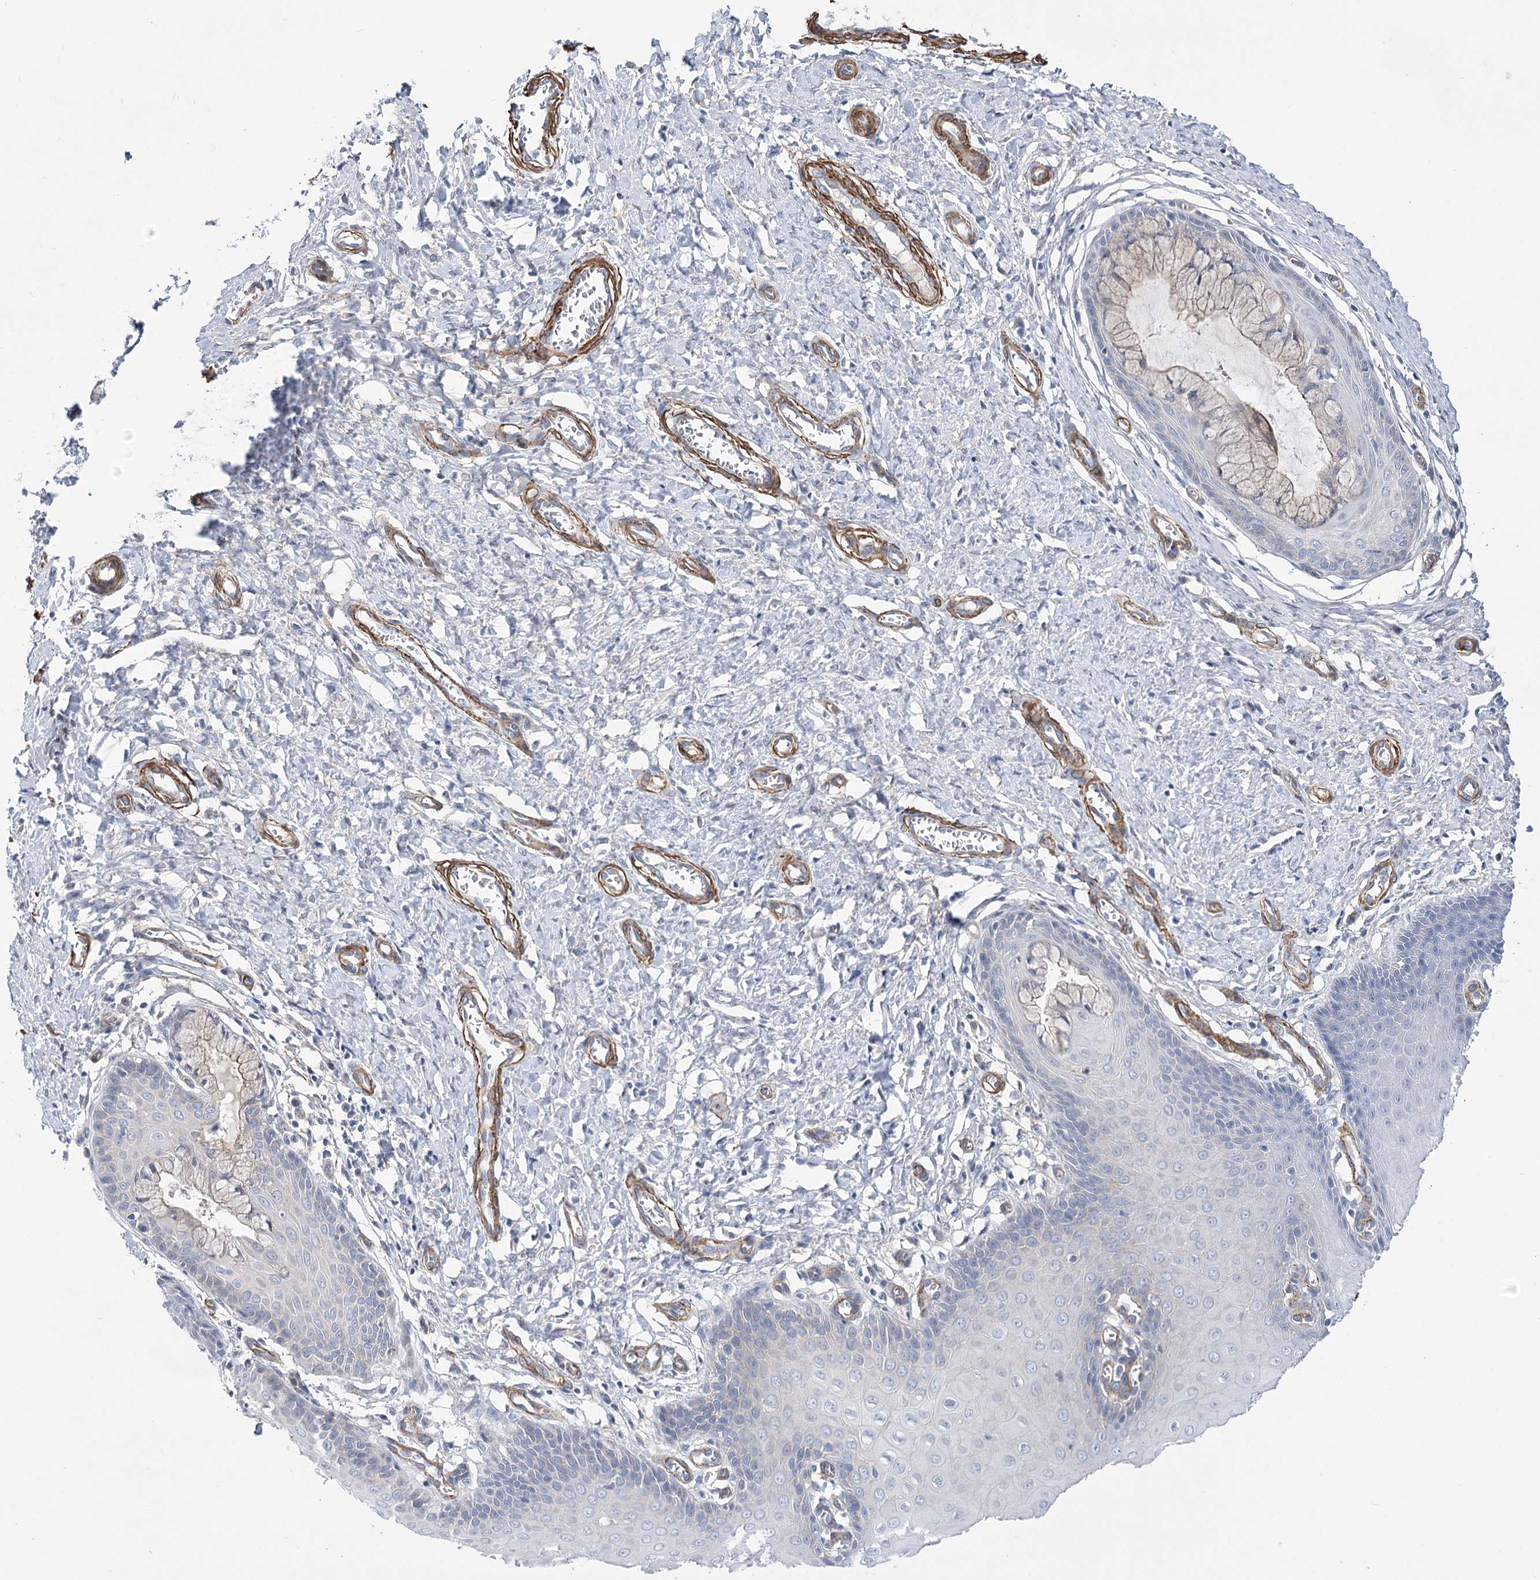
{"staining": {"intensity": "weak", "quantity": "25%-75%", "location": "cytoplasmic/membranous"}, "tissue": "cervix", "cell_type": "Glandular cells", "image_type": "normal", "snomed": [{"axis": "morphology", "description": "Normal tissue, NOS"}, {"axis": "topography", "description": "Cervix"}], "caption": "This histopathology image shows immunohistochemistry staining of unremarkable cervix, with low weak cytoplasmic/membranous staining in approximately 25%-75% of glandular cells.", "gene": "WASHC3", "patient": {"sex": "female", "age": 55}}